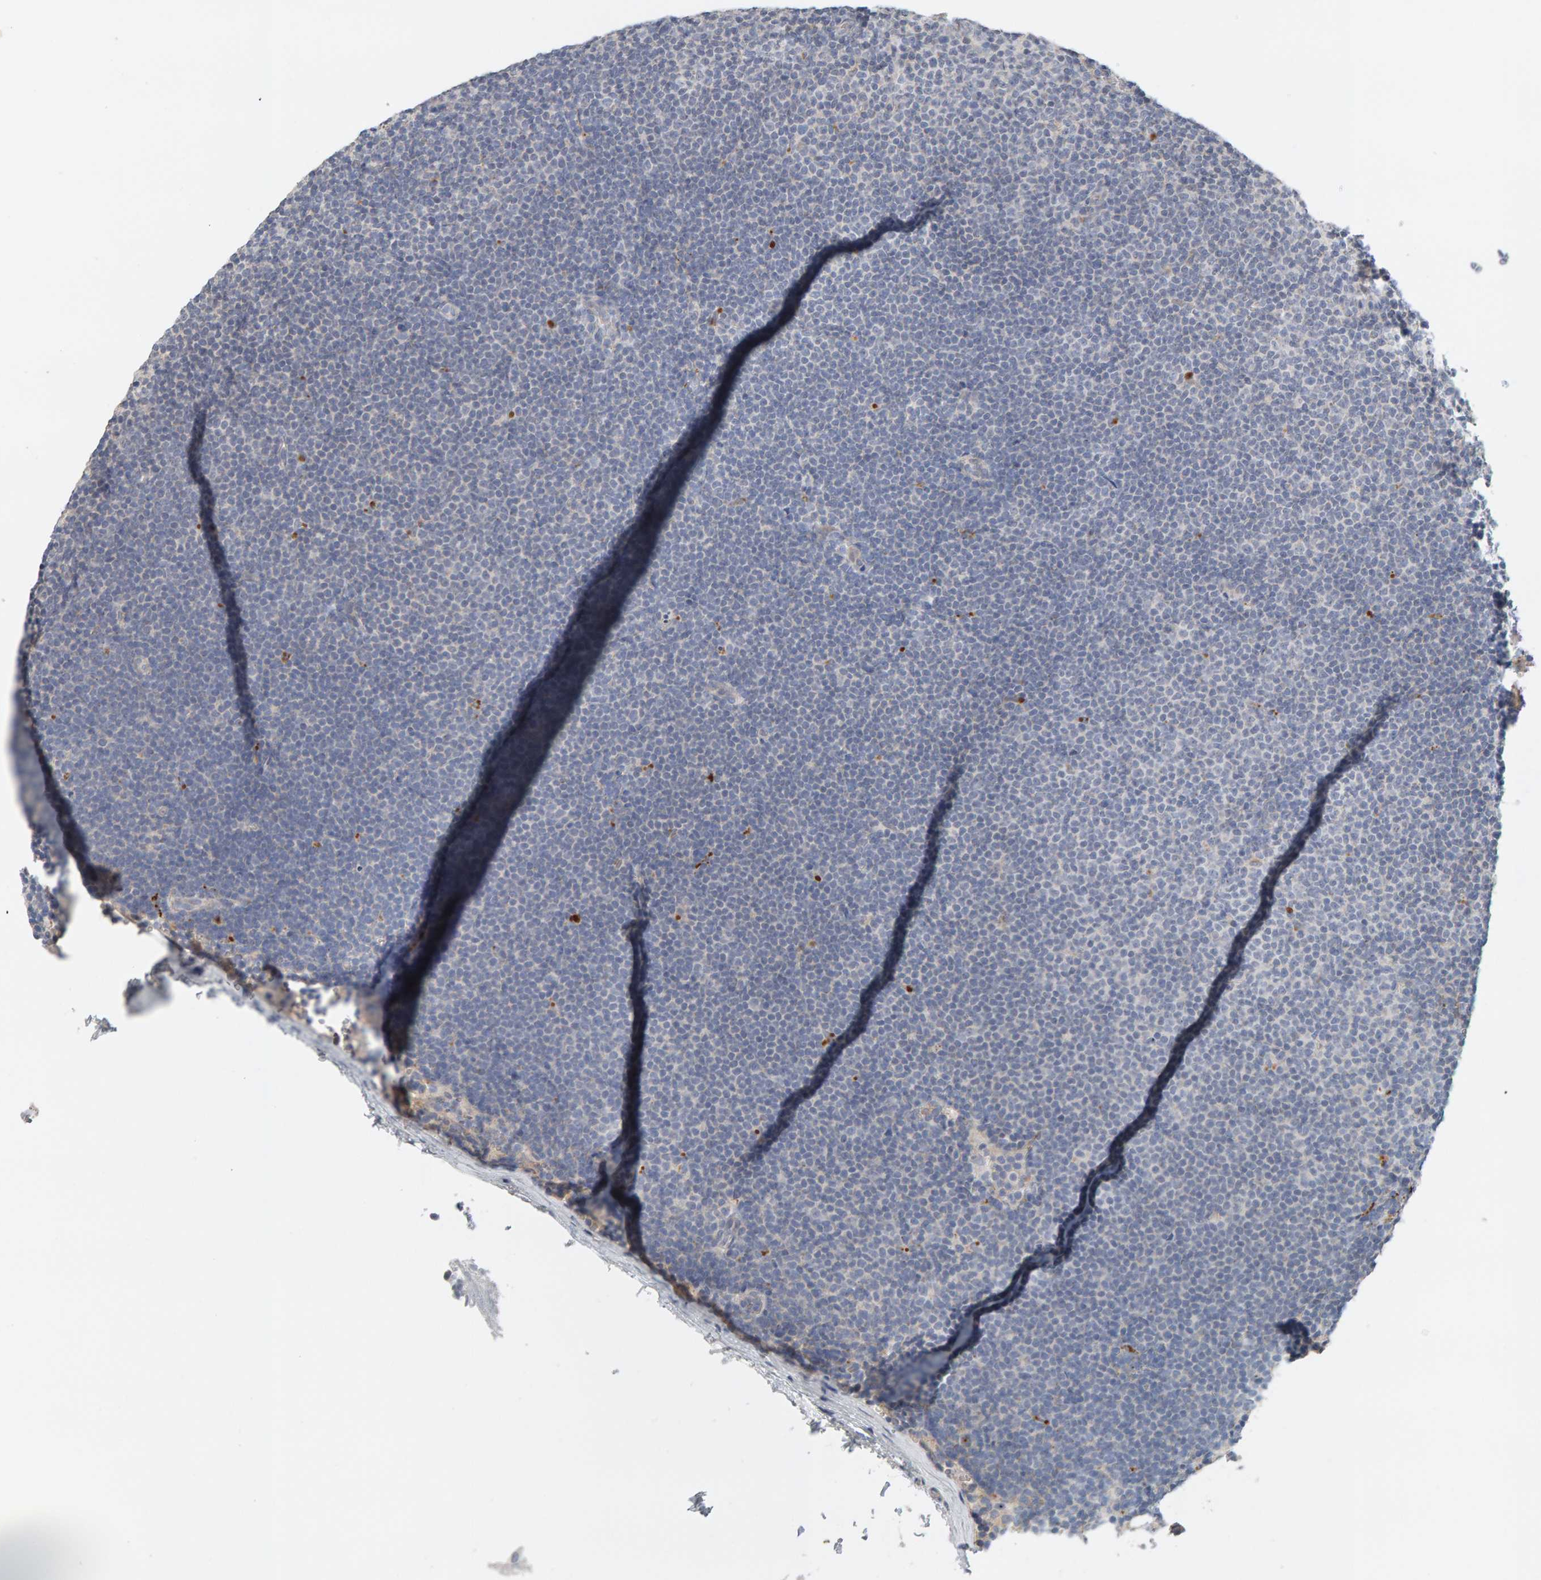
{"staining": {"intensity": "negative", "quantity": "none", "location": "none"}, "tissue": "lymphoma", "cell_type": "Tumor cells", "image_type": "cancer", "snomed": [{"axis": "morphology", "description": "Malignant lymphoma, non-Hodgkin's type, Low grade"}, {"axis": "topography", "description": "Lymph node"}], "caption": "A micrograph of human malignant lymphoma, non-Hodgkin's type (low-grade) is negative for staining in tumor cells.", "gene": "IPPK", "patient": {"sex": "female", "age": 53}}